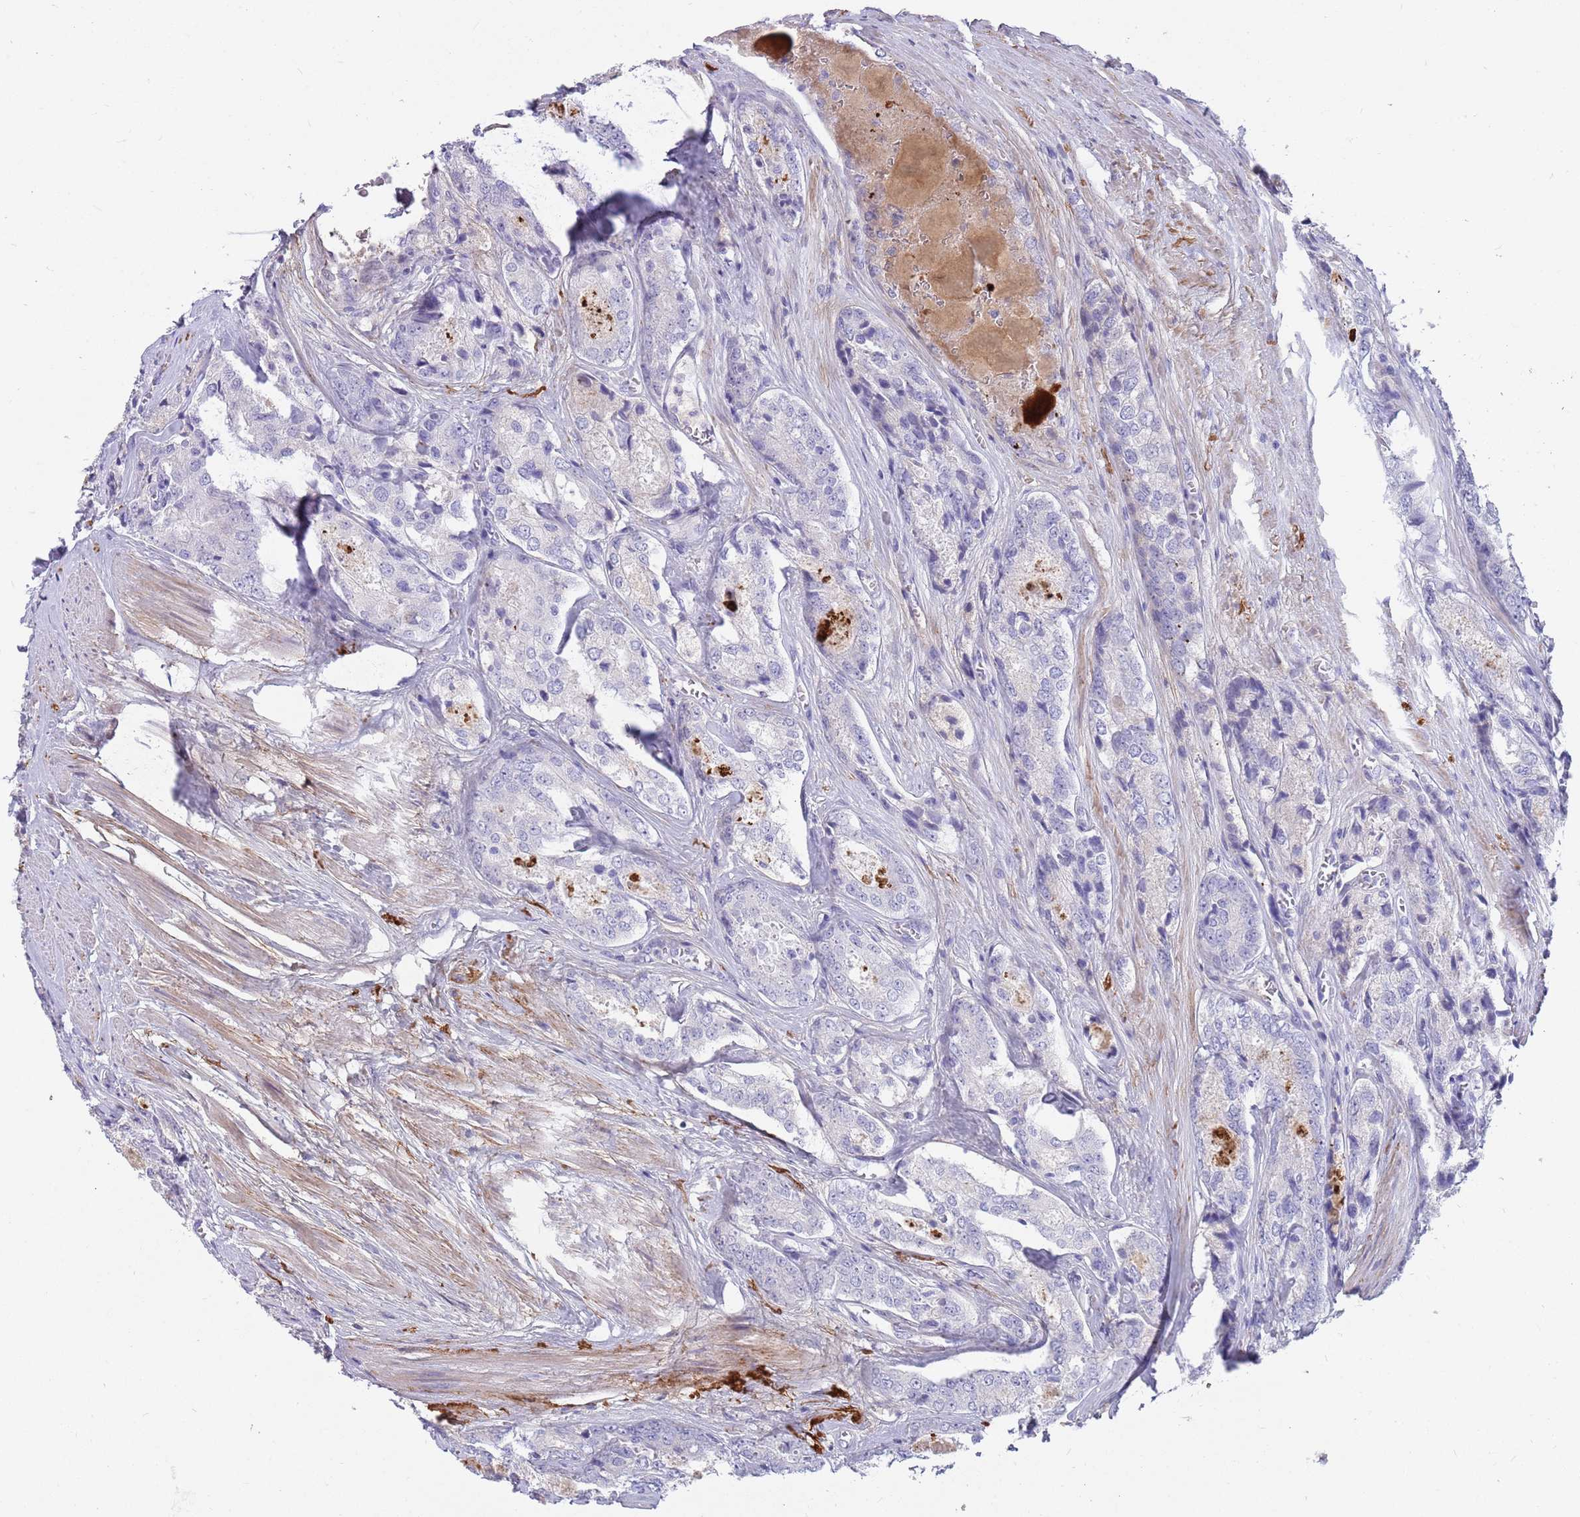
{"staining": {"intensity": "negative", "quantity": "none", "location": "none"}, "tissue": "prostate cancer", "cell_type": "Tumor cells", "image_type": "cancer", "snomed": [{"axis": "morphology", "description": "Adenocarcinoma, Low grade"}, {"axis": "topography", "description": "Prostate"}], "caption": "This is a micrograph of IHC staining of prostate cancer, which shows no positivity in tumor cells. (Stains: DAB immunohistochemistry (IHC) with hematoxylin counter stain, Microscopy: brightfield microscopy at high magnification).", "gene": "LEPROTL1", "patient": {"sex": "male", "age": 68}}